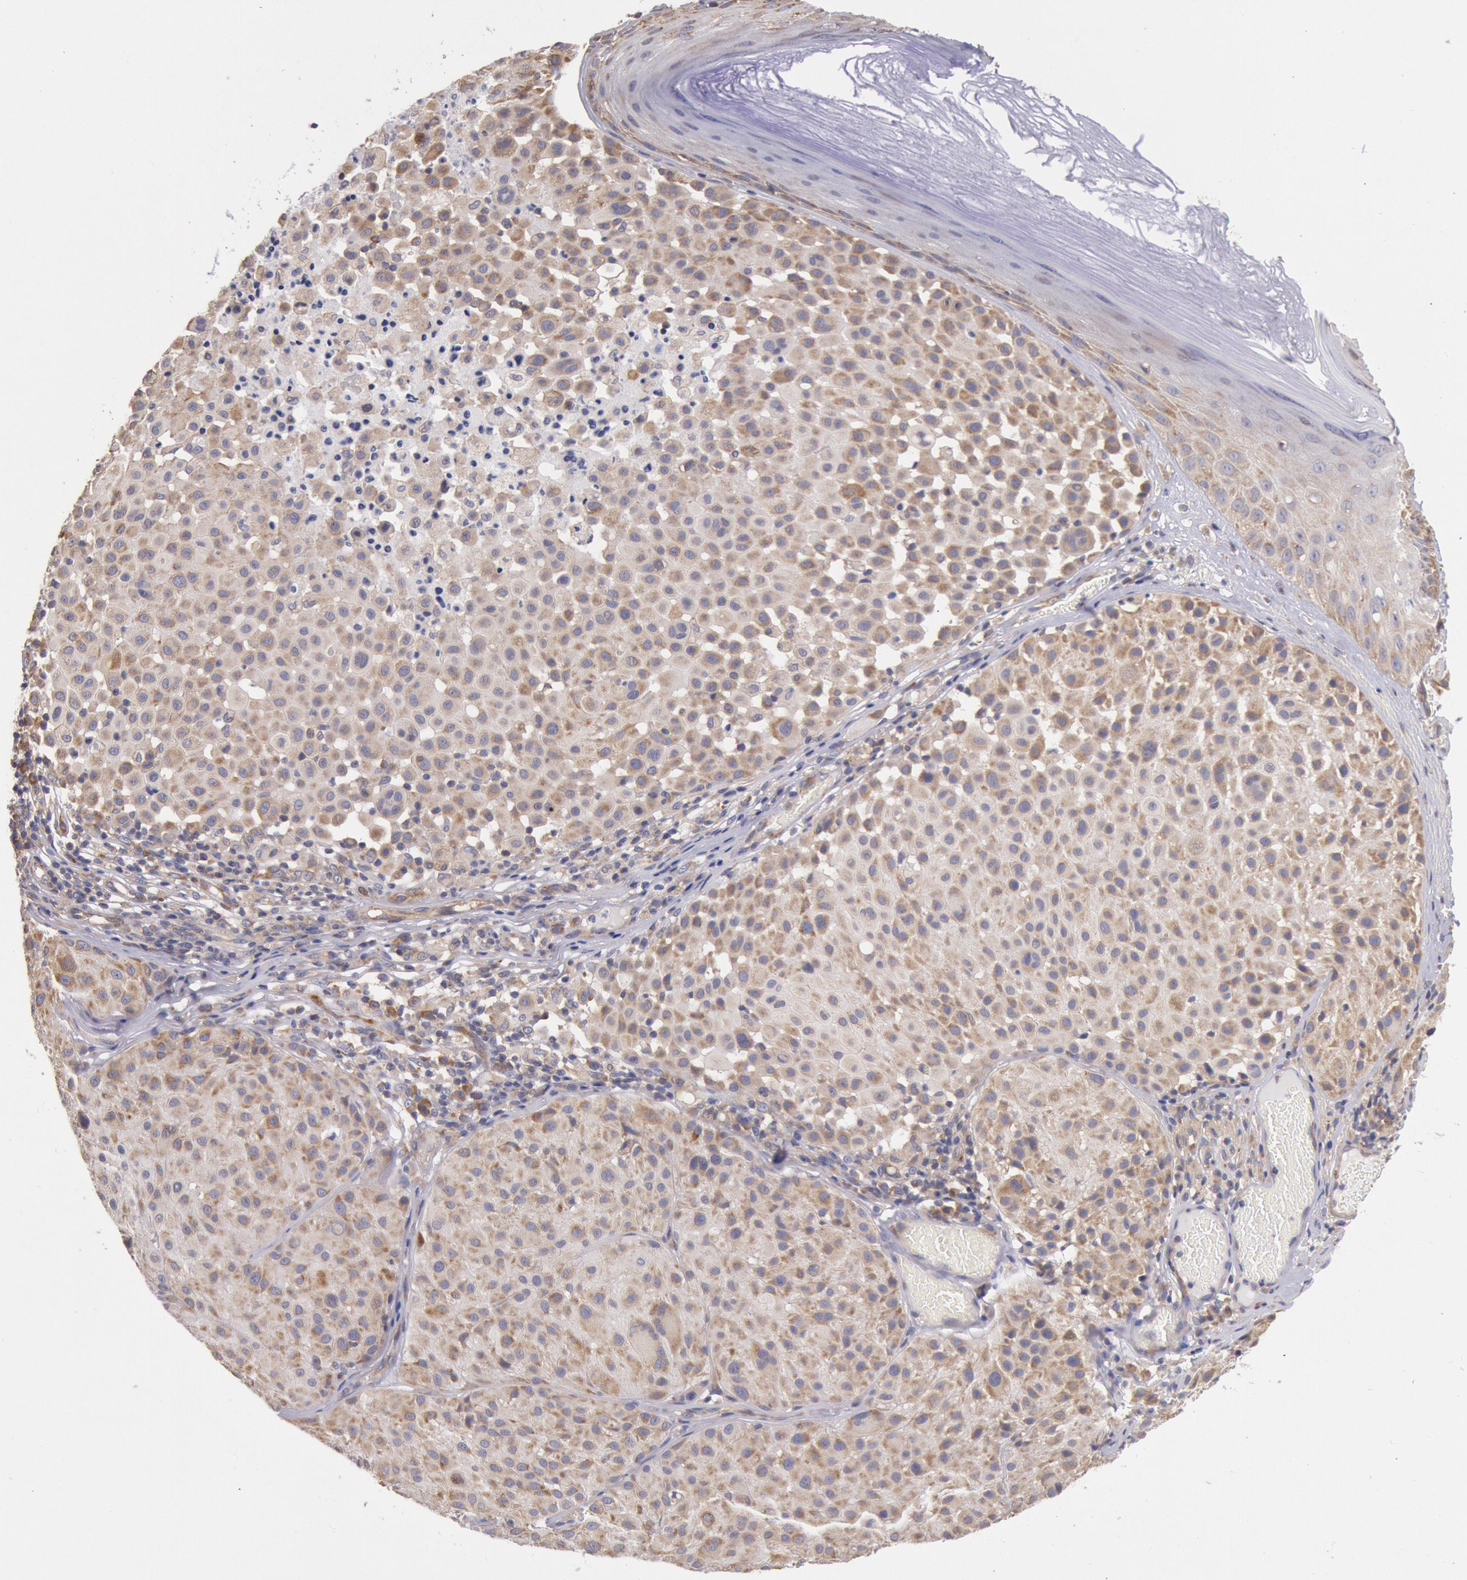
{"staining": {"intensity": "moderate", "quantity": ">75%", "location": "cytoplasmic/membranous"}, "tissue": "melanoma", "cell_type": "Tumor cells", "image_type": "cancer", "snomed": [{"axis": "morphology", "description": "Malignant melanoma, NOS"}, {"axis": "topography", "description": "Skin"}], "caption": "Malignant melanoma stained with a brown dye shows moderate cytoplasmic/membranous positive staining in about >75% of tumor cells.", "gene": "DRG1", "patient": {"sex": "male", "age": 36}}